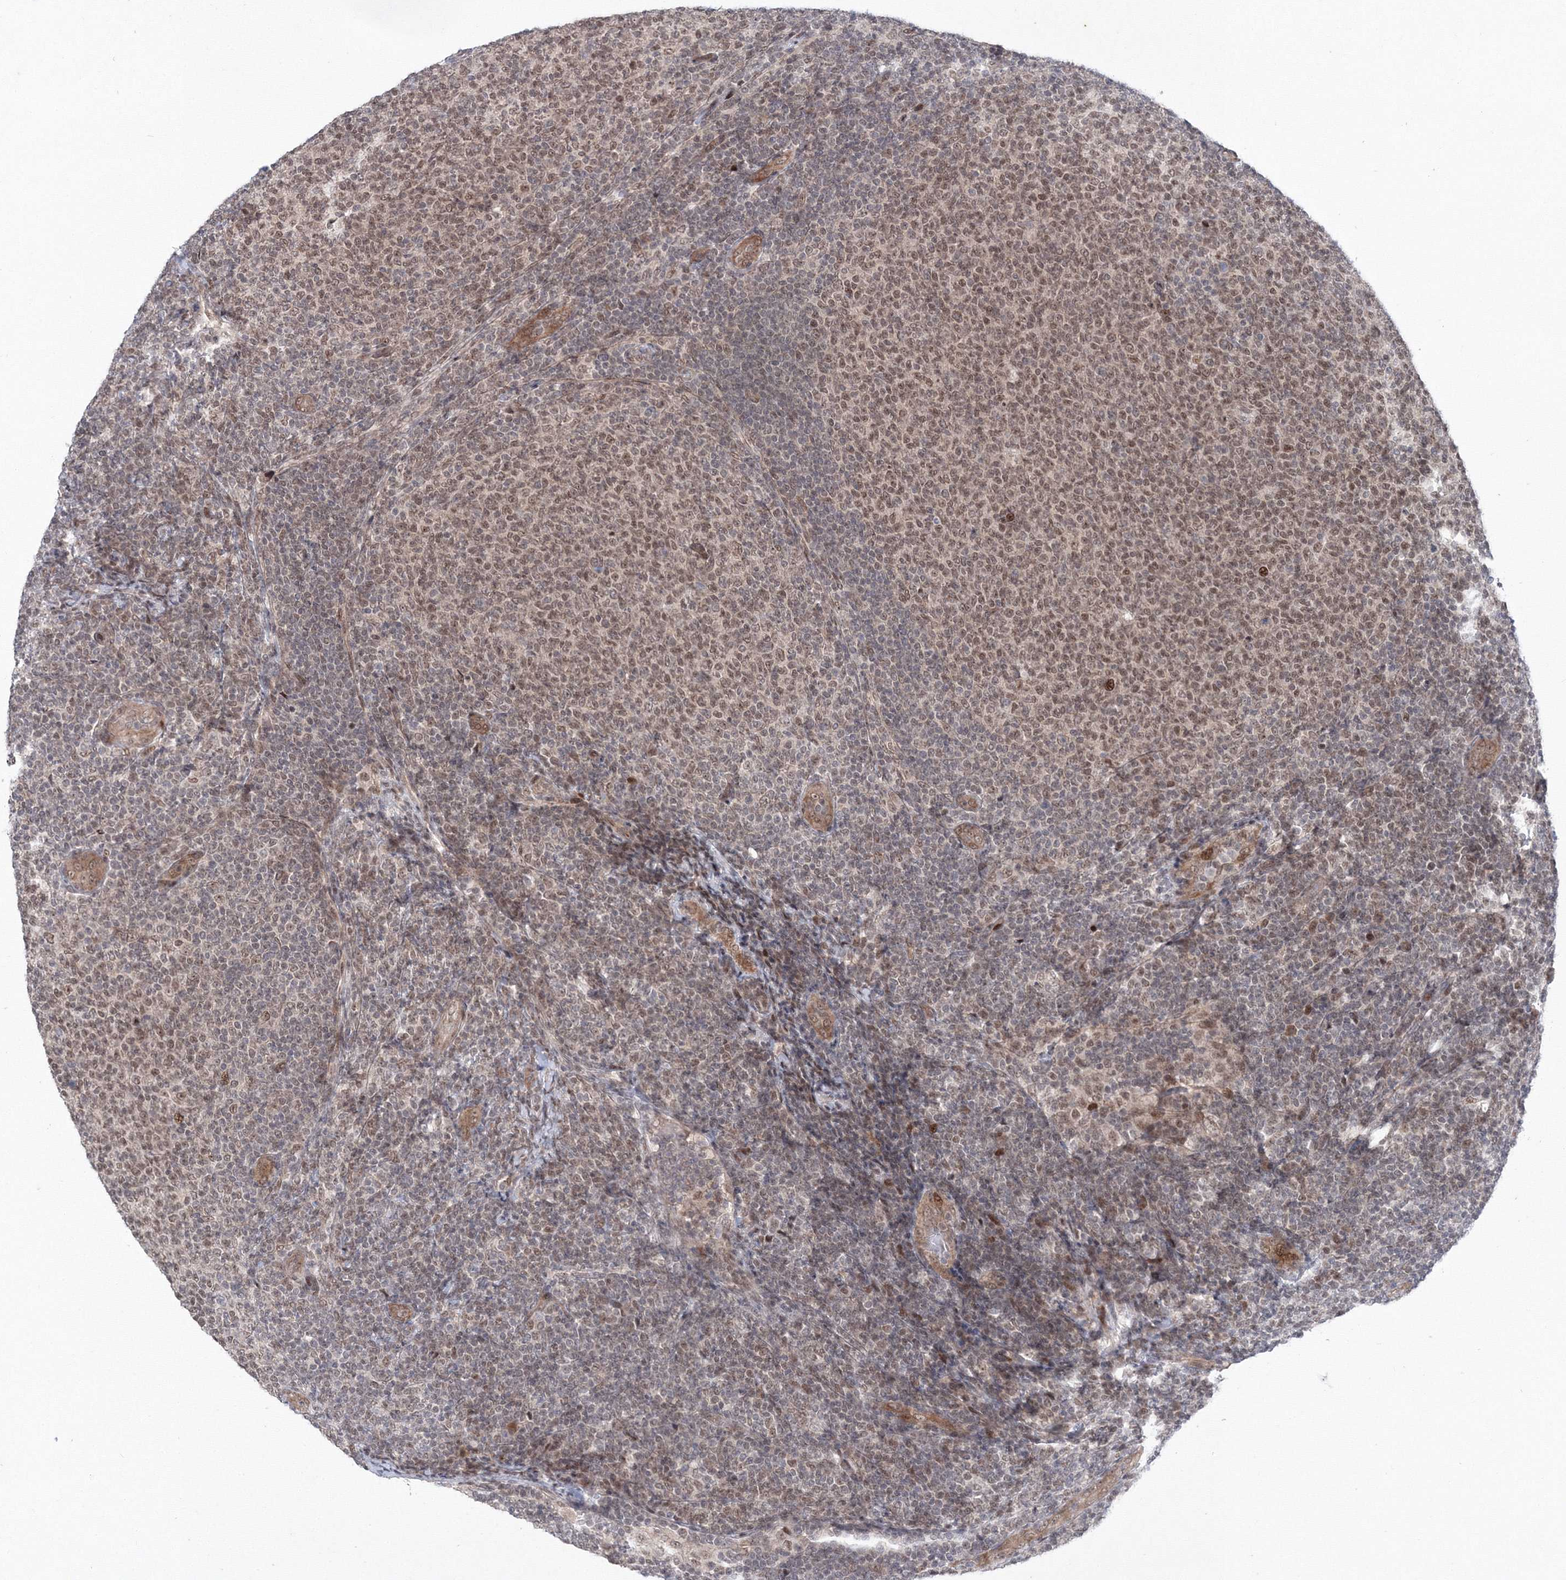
{"staining": {"intensity": "moderate", "quantity": "25%-75%", "location": "nuclear"}, "tissue": "lymphoma", "cell_type": "Tumor cells", "image_type": "cancer", "snomed": [{"axis": "morphology", "description": "Malignant lymphoma, non-Hodgkin's type, Low grade"}, {"axis": "topography", "description": "Lymph node"}], "caption": "Immunohistochemical staining of low-grade malignant lymphoma, non-Hodgkin's type reveals medium levels of moderate nuclear protein staining in about 25%-75% of tumor cells. Immunohistochemistry (ihc) stains the protein of interest in brown and the nuclei are stained blue.", "gene": "NOA1", "patient": {"sex": "male", "age": 66}}